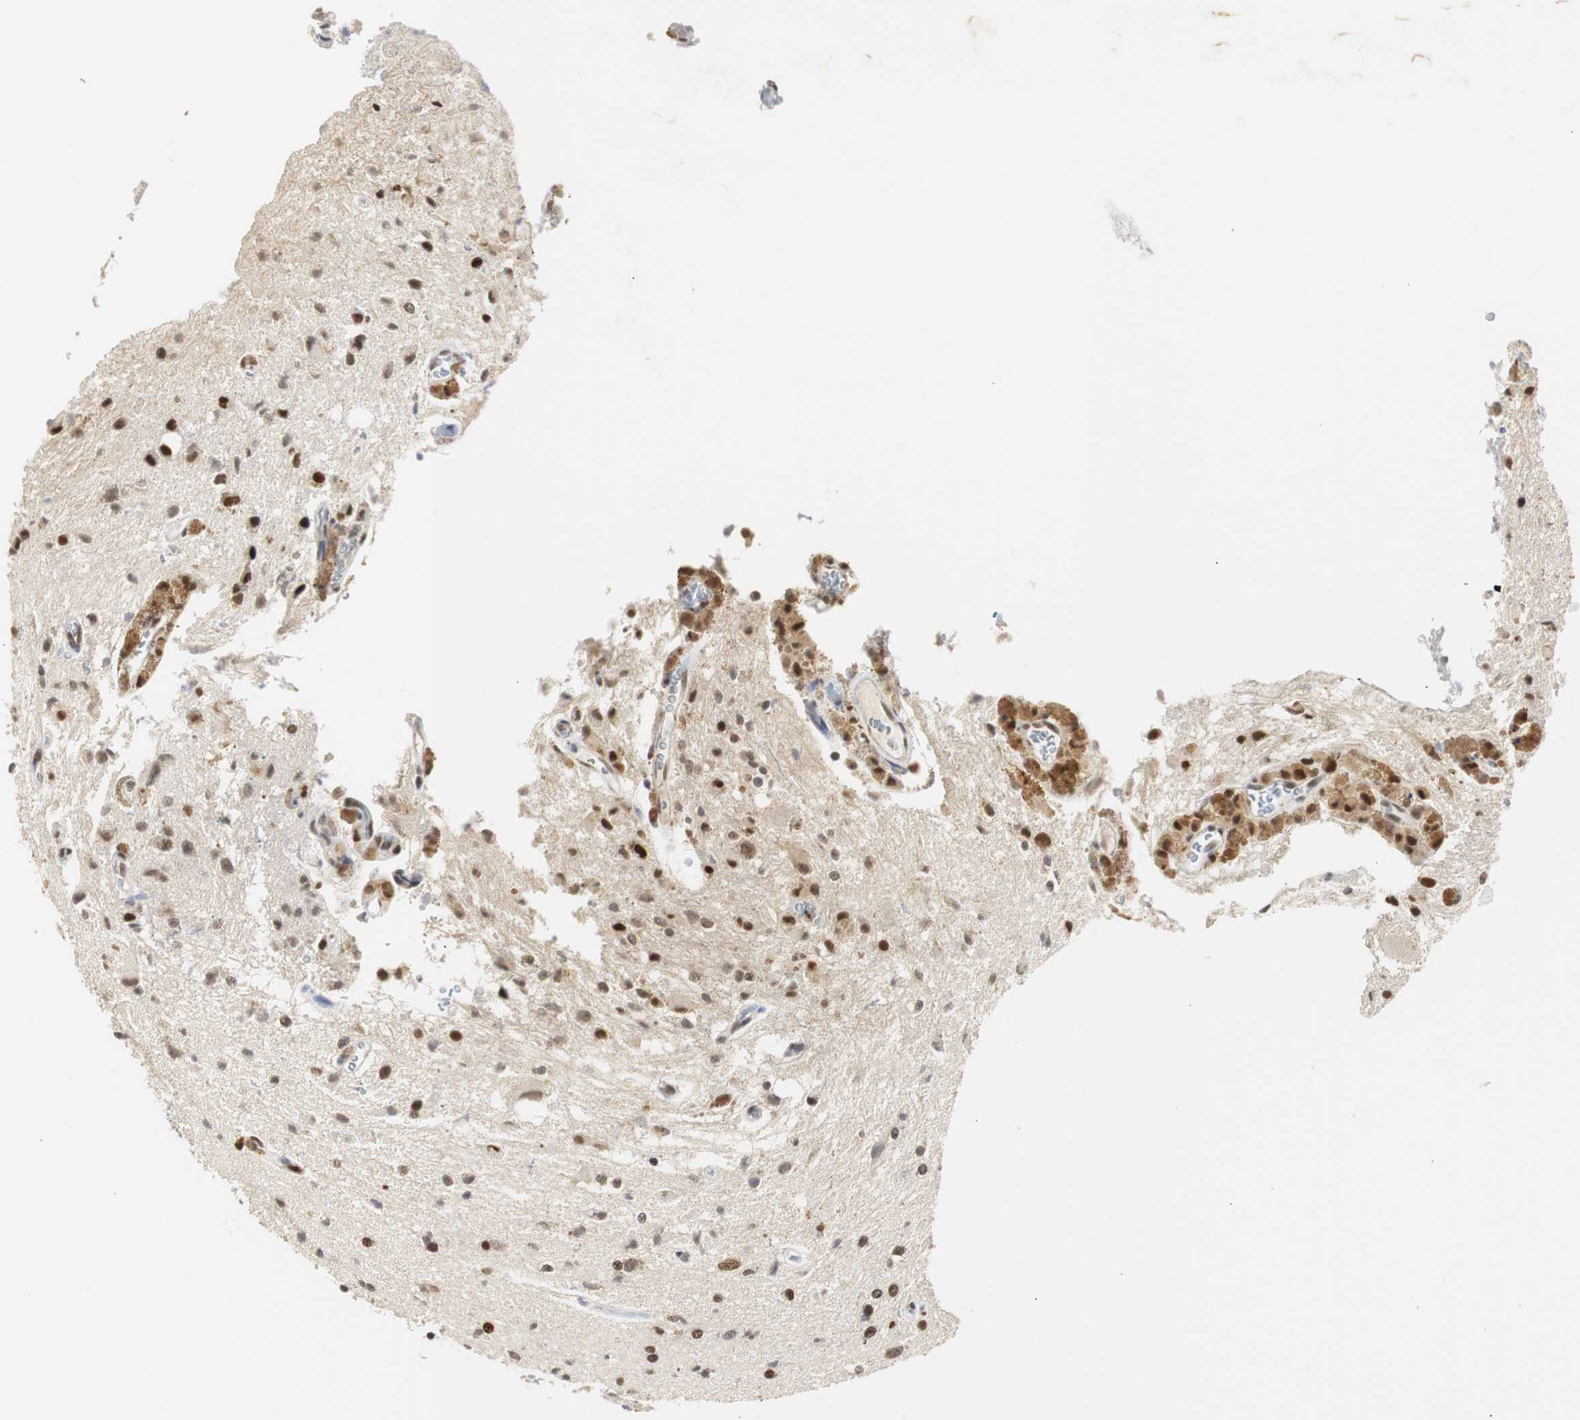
{"staining": {"intensity": "strong", "quantity": ">75%", "location": "nuclear"}, "tissue": "glioma", "cell_type": "Tumor cells", "image_type": "cancer", "snomed": [{"axis": "morphology", "description": "Glioma, malignant, High grade"}, {"axis": "topography", "description": "Brain"}], "caption": "A histopathology image of glioma stained for a protein demonstrates strong nuclear brown staining in tumor cells.", "gene": "ZFC3H1", "patient": {"sex": "male", "age": 47}}